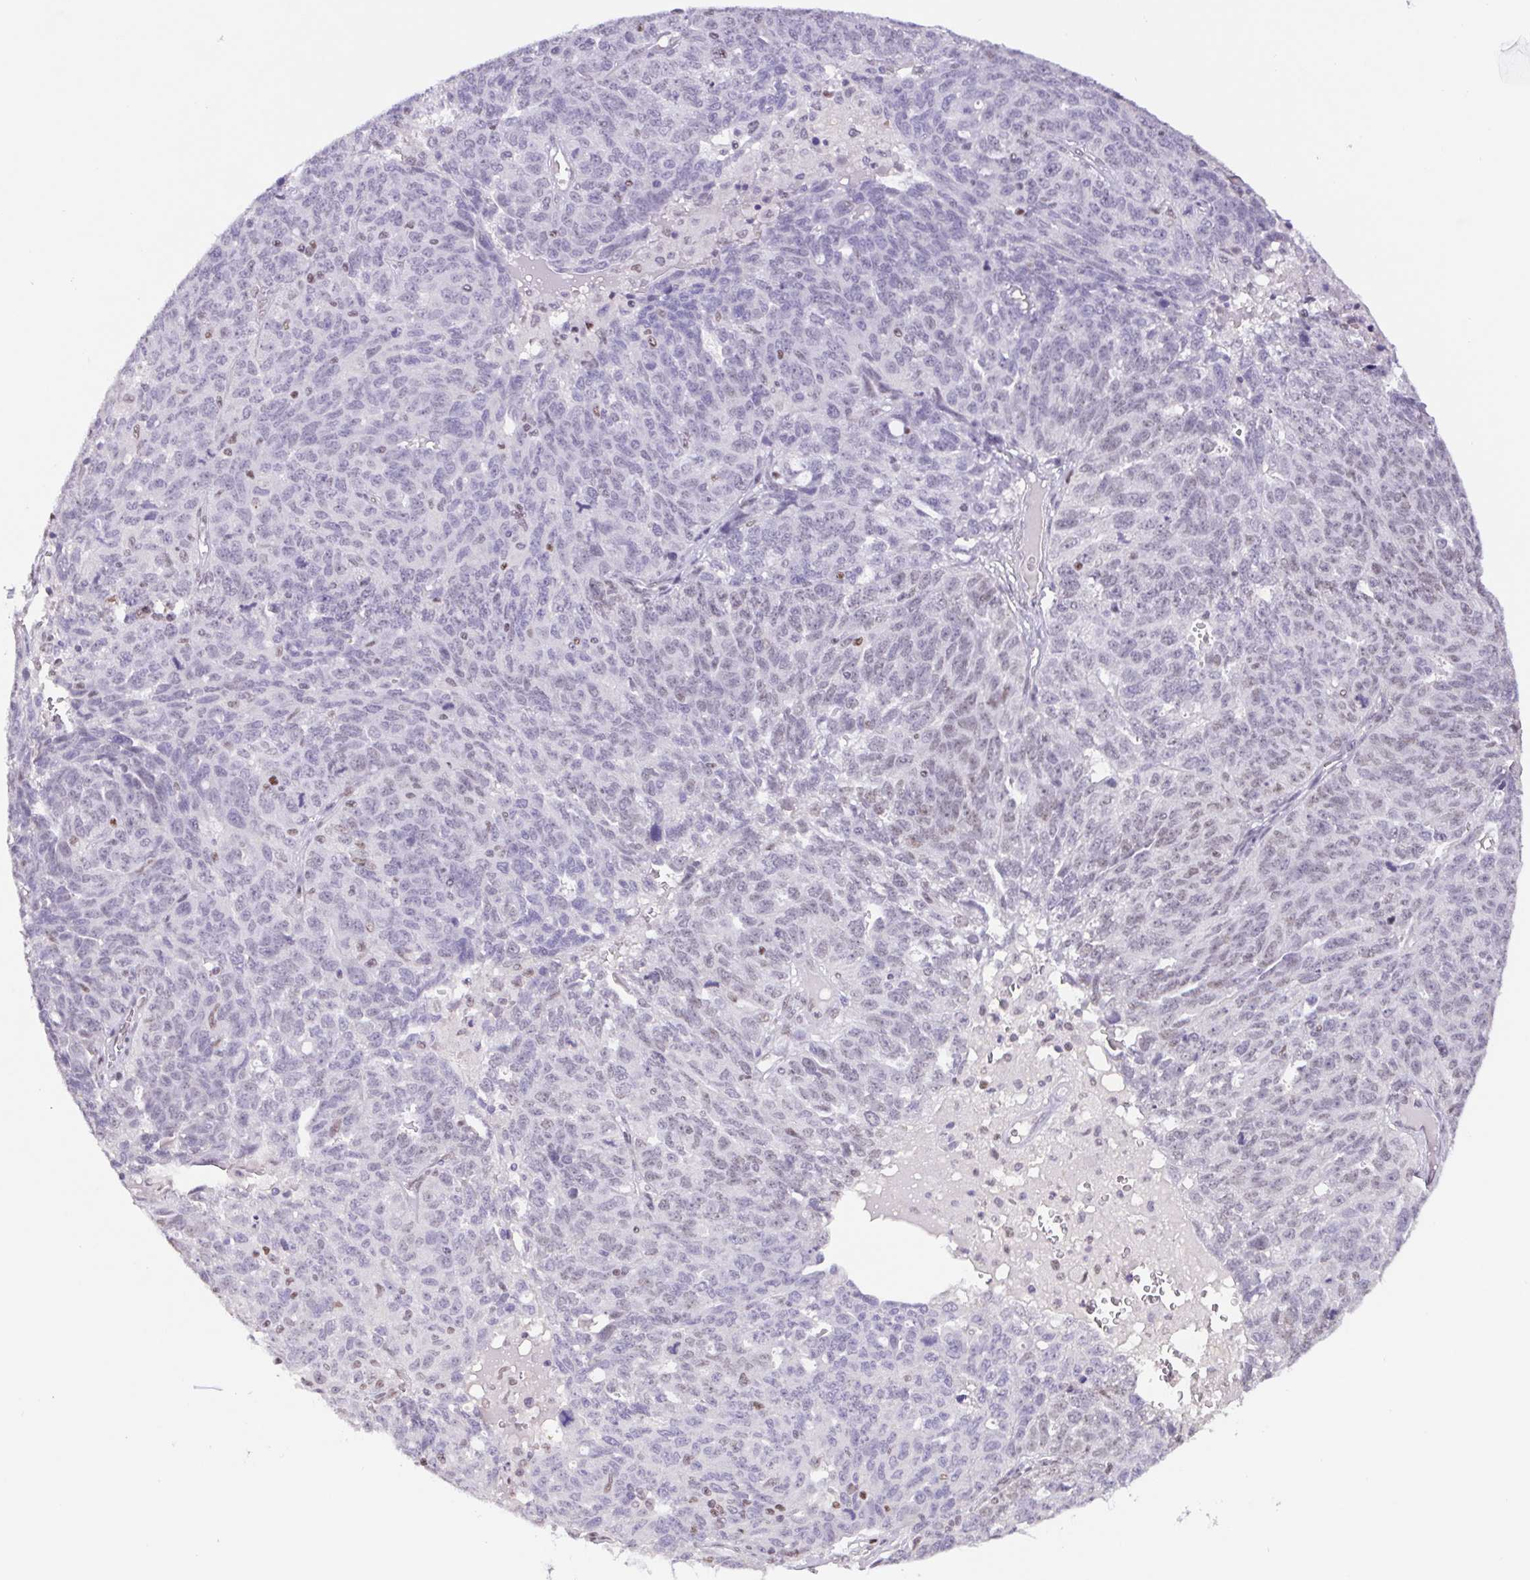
{"staining": {"intensity": "weak", "quantity": "<25%", "location": "nuclear"}, "tissue": "ovarian cancer", "cell_type": "Tumor cells", "image_type": "cancer", "snomed": [{"axis": "morphology", "description": "Cystadenocarcinoma, serous, NOS"}, {"axis": "topography", "description": "Ovary"}], "caption": "Protein analysis of serous cystadenocarcinoma (ovarian) demonstrates no significant staining in tumor cells.", "gene": "TRERF1", "patient": {"sex": "female", "age": 71}}